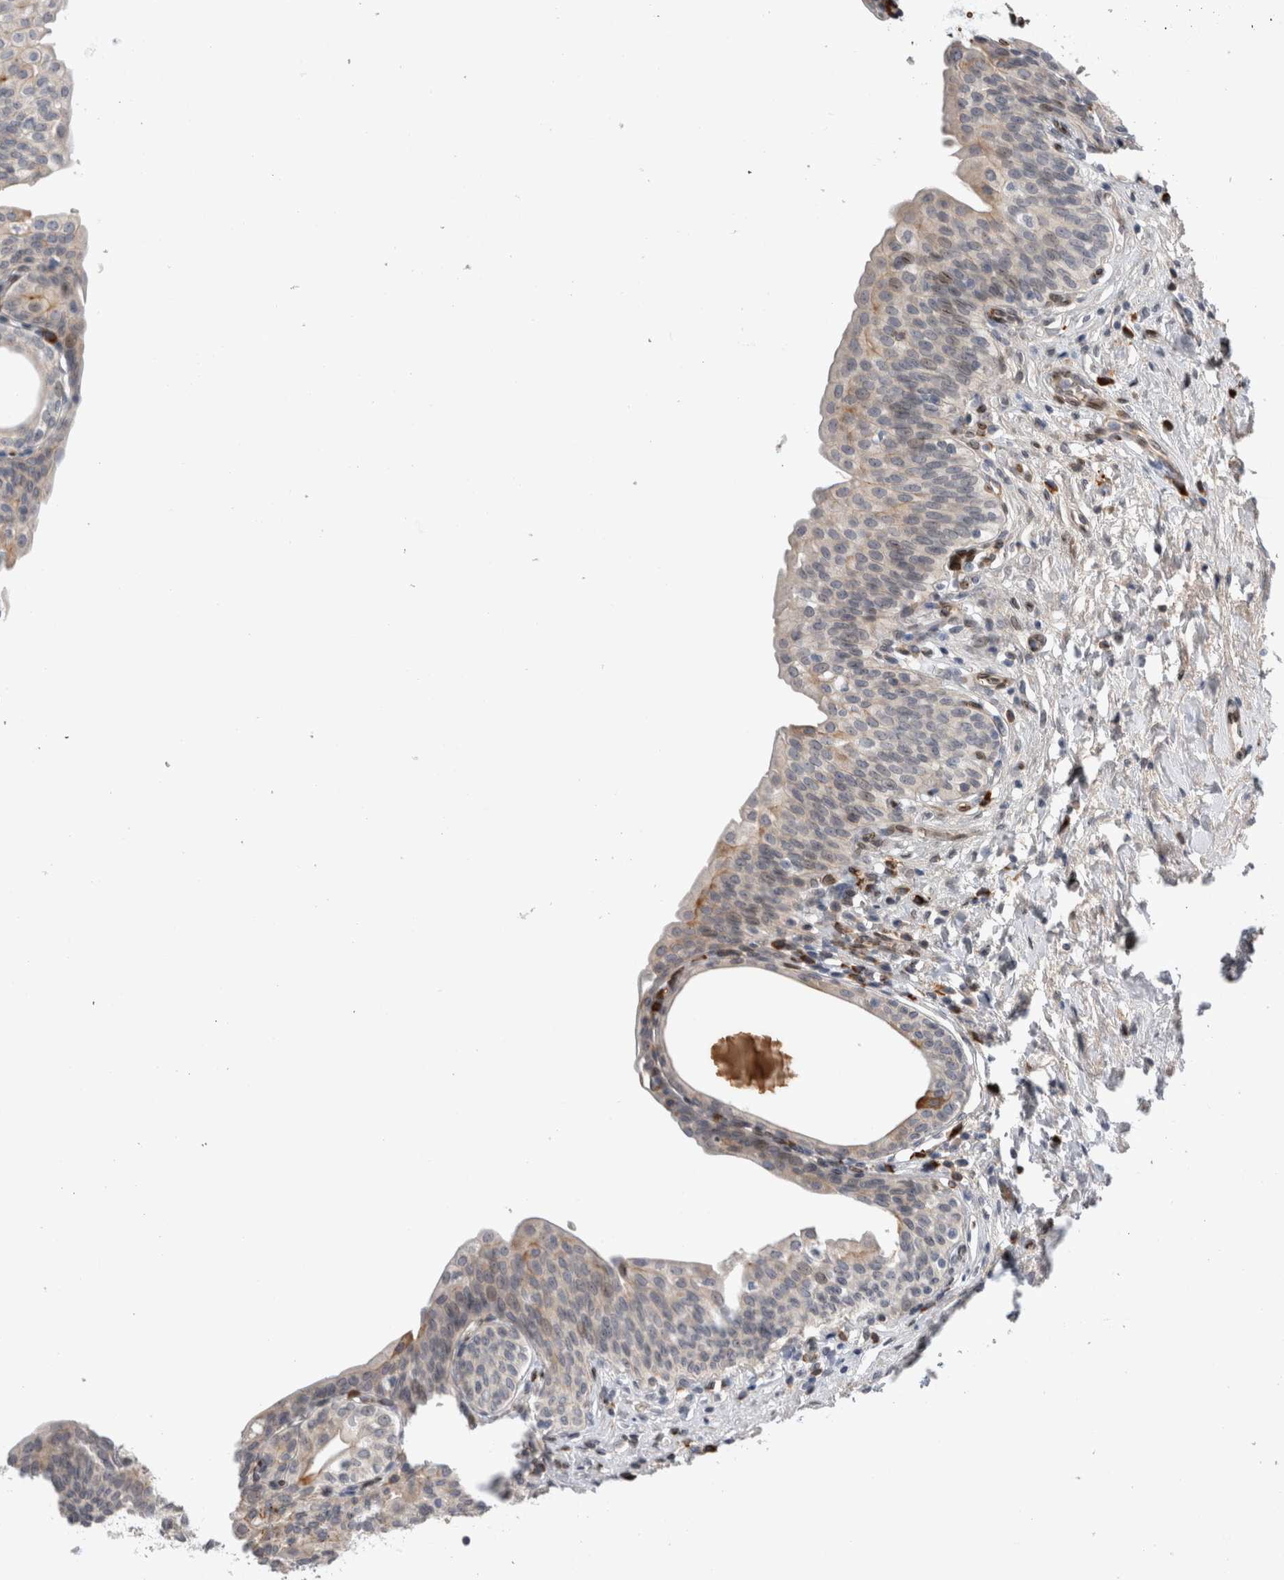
{"staining": {"intensity": "weak", "quantity": "<25%", "location": "nuclear"}, "tissue": "urinary bladder", "cell_type": "Urothelial cells", "image_type": "normal", "snomed": [{"axis": "morphology", "description": "Normal tissue, NOS"}, {"axis": "topography", "description": "Urinary bladder"}], "caption": "Urothelial cells show no significant staining in unremarkable urinary bladder. Nuclei are stained in blue.", "gene": "DMTN", "patient": {"sex": "male", "age": 83}}